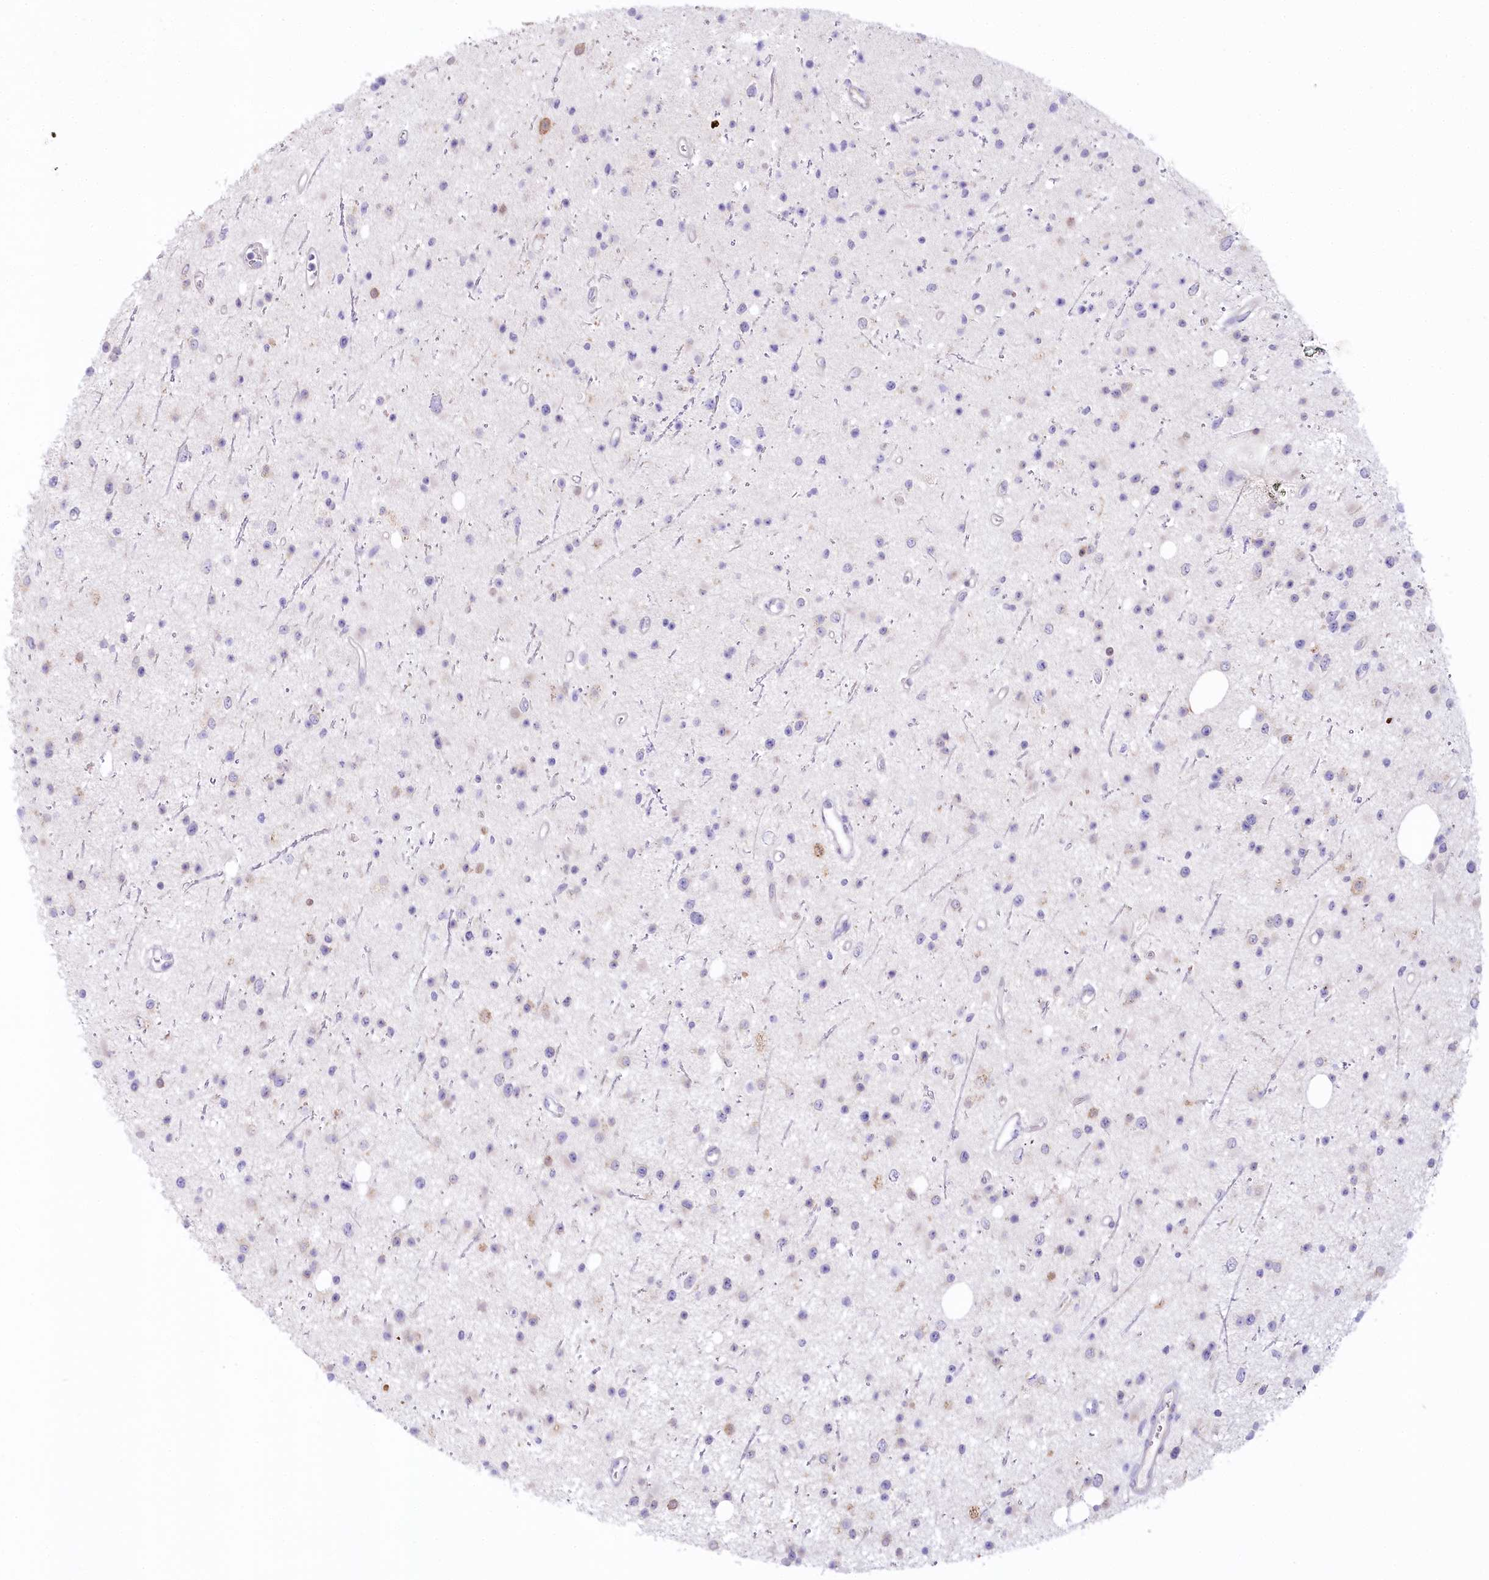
{"staining": {"intensity": "weak", "quantity": "<25%", "location": "cytoplasmic/membranous"}, "tissue": "glioma", "cell_type": "Tumor cells", "image_type": "cancer", "snomed": [{"axis": "morphology", "description": "Glioma, malignant, Low grade"}, {"axis": "topography", "description": "Cerebral cortex"}], "caption": "Immunohistochemistry of human glioma displays no expression in tumor cells. The staining is performed using DAB (3,3'-diaminobenzidine) brown chromogen with nuclei counter-stained in using hematoxylin.", "gene": "MYOZ1", "patient": {"sex": "female", "age": 39}}